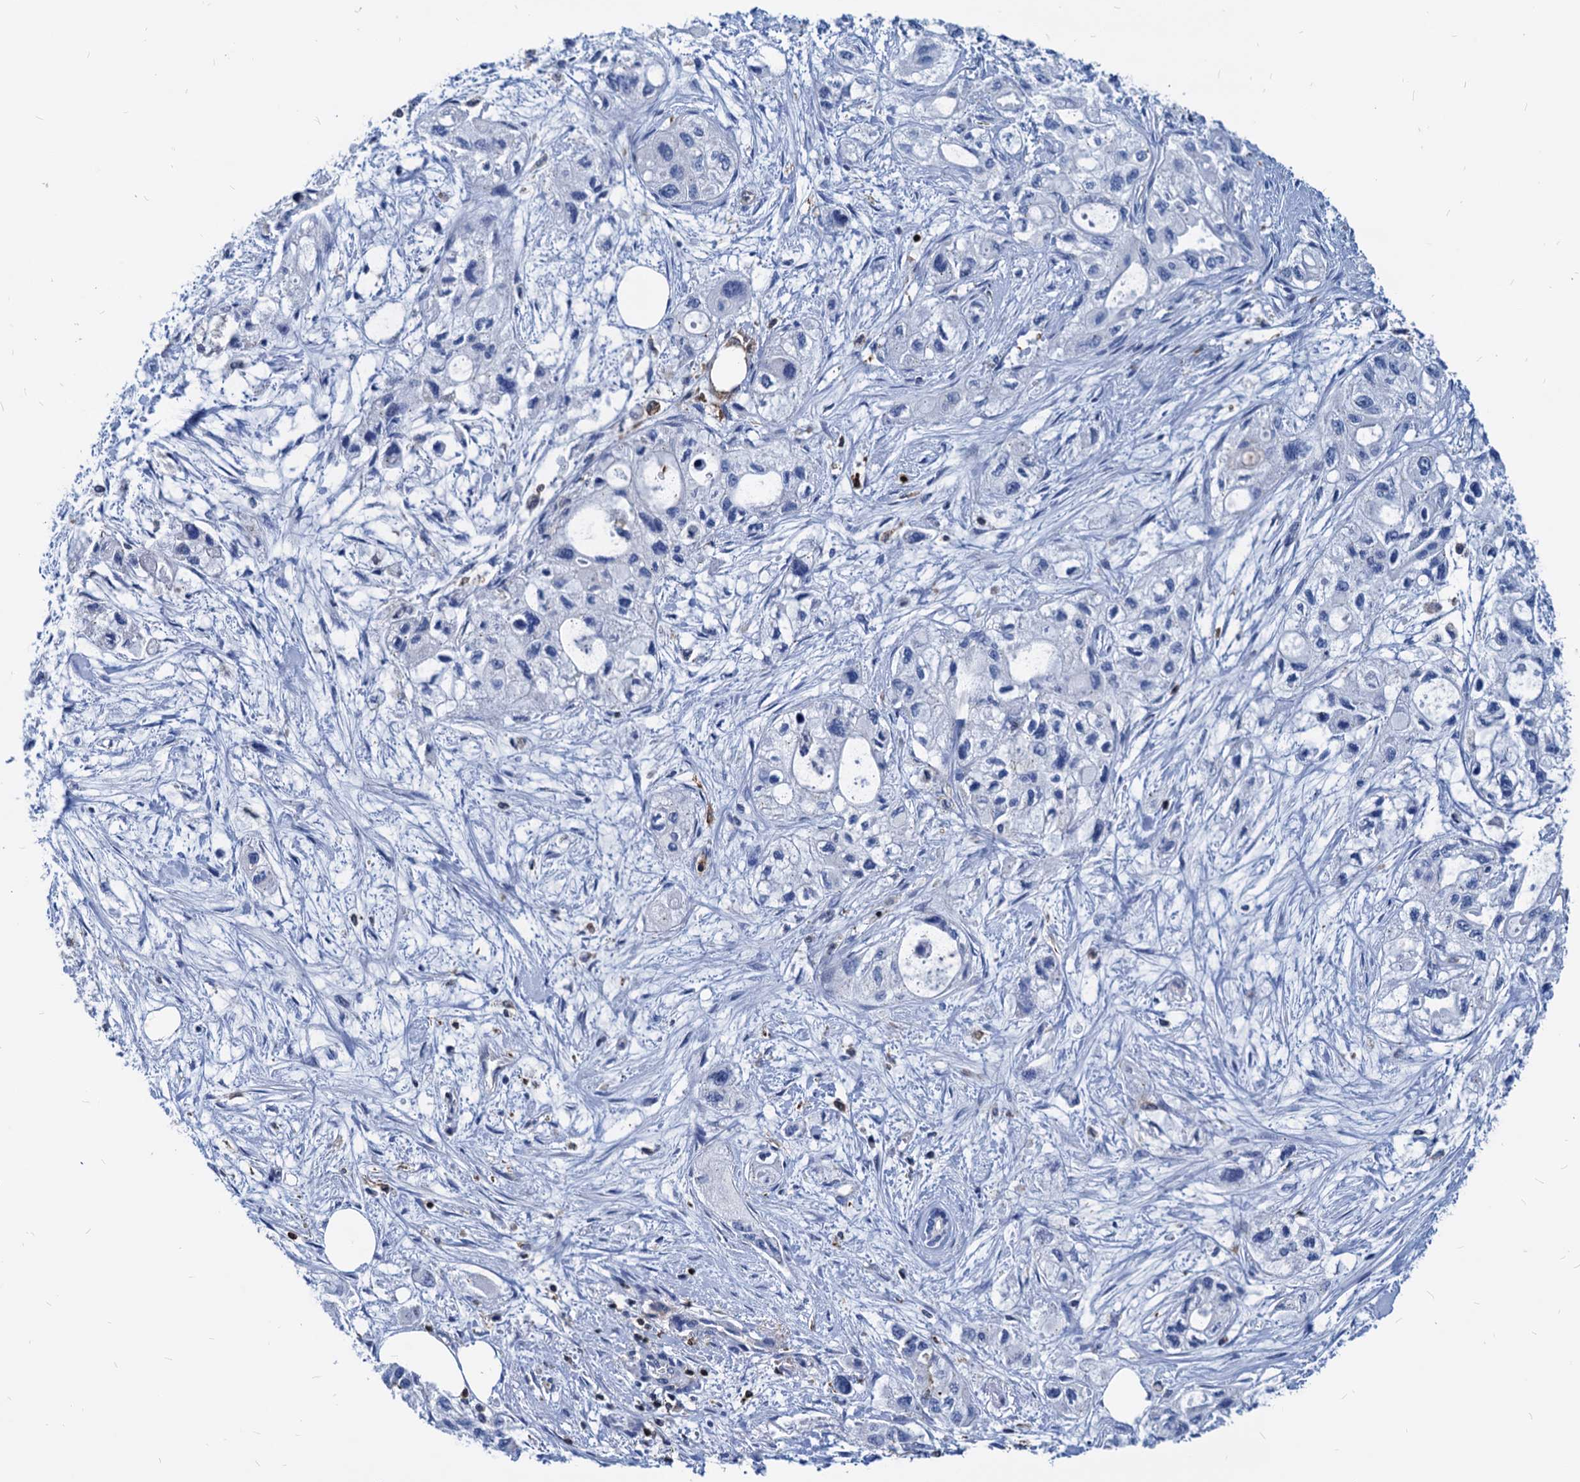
{"staining": {"intensity": "negative", "quantity": "none", "location": "none"}, "tissue": "pancreatic cancer", "cell_type": "Tumor cells", "image_type": "cancer", "snomed": [{"axis": "morphology", "description": "Adenocarcinoma, NOS"}, {"axis": "topography", "description": "Pancreas"}], "caption": "High power microscopy photomicrograph of an immunohistochemistry histopathology image of pancreatic cancer, revealing no significant staining in tumor cells.", "gene": "LCP2", "patient": {"sex": "male", "age": 75}}